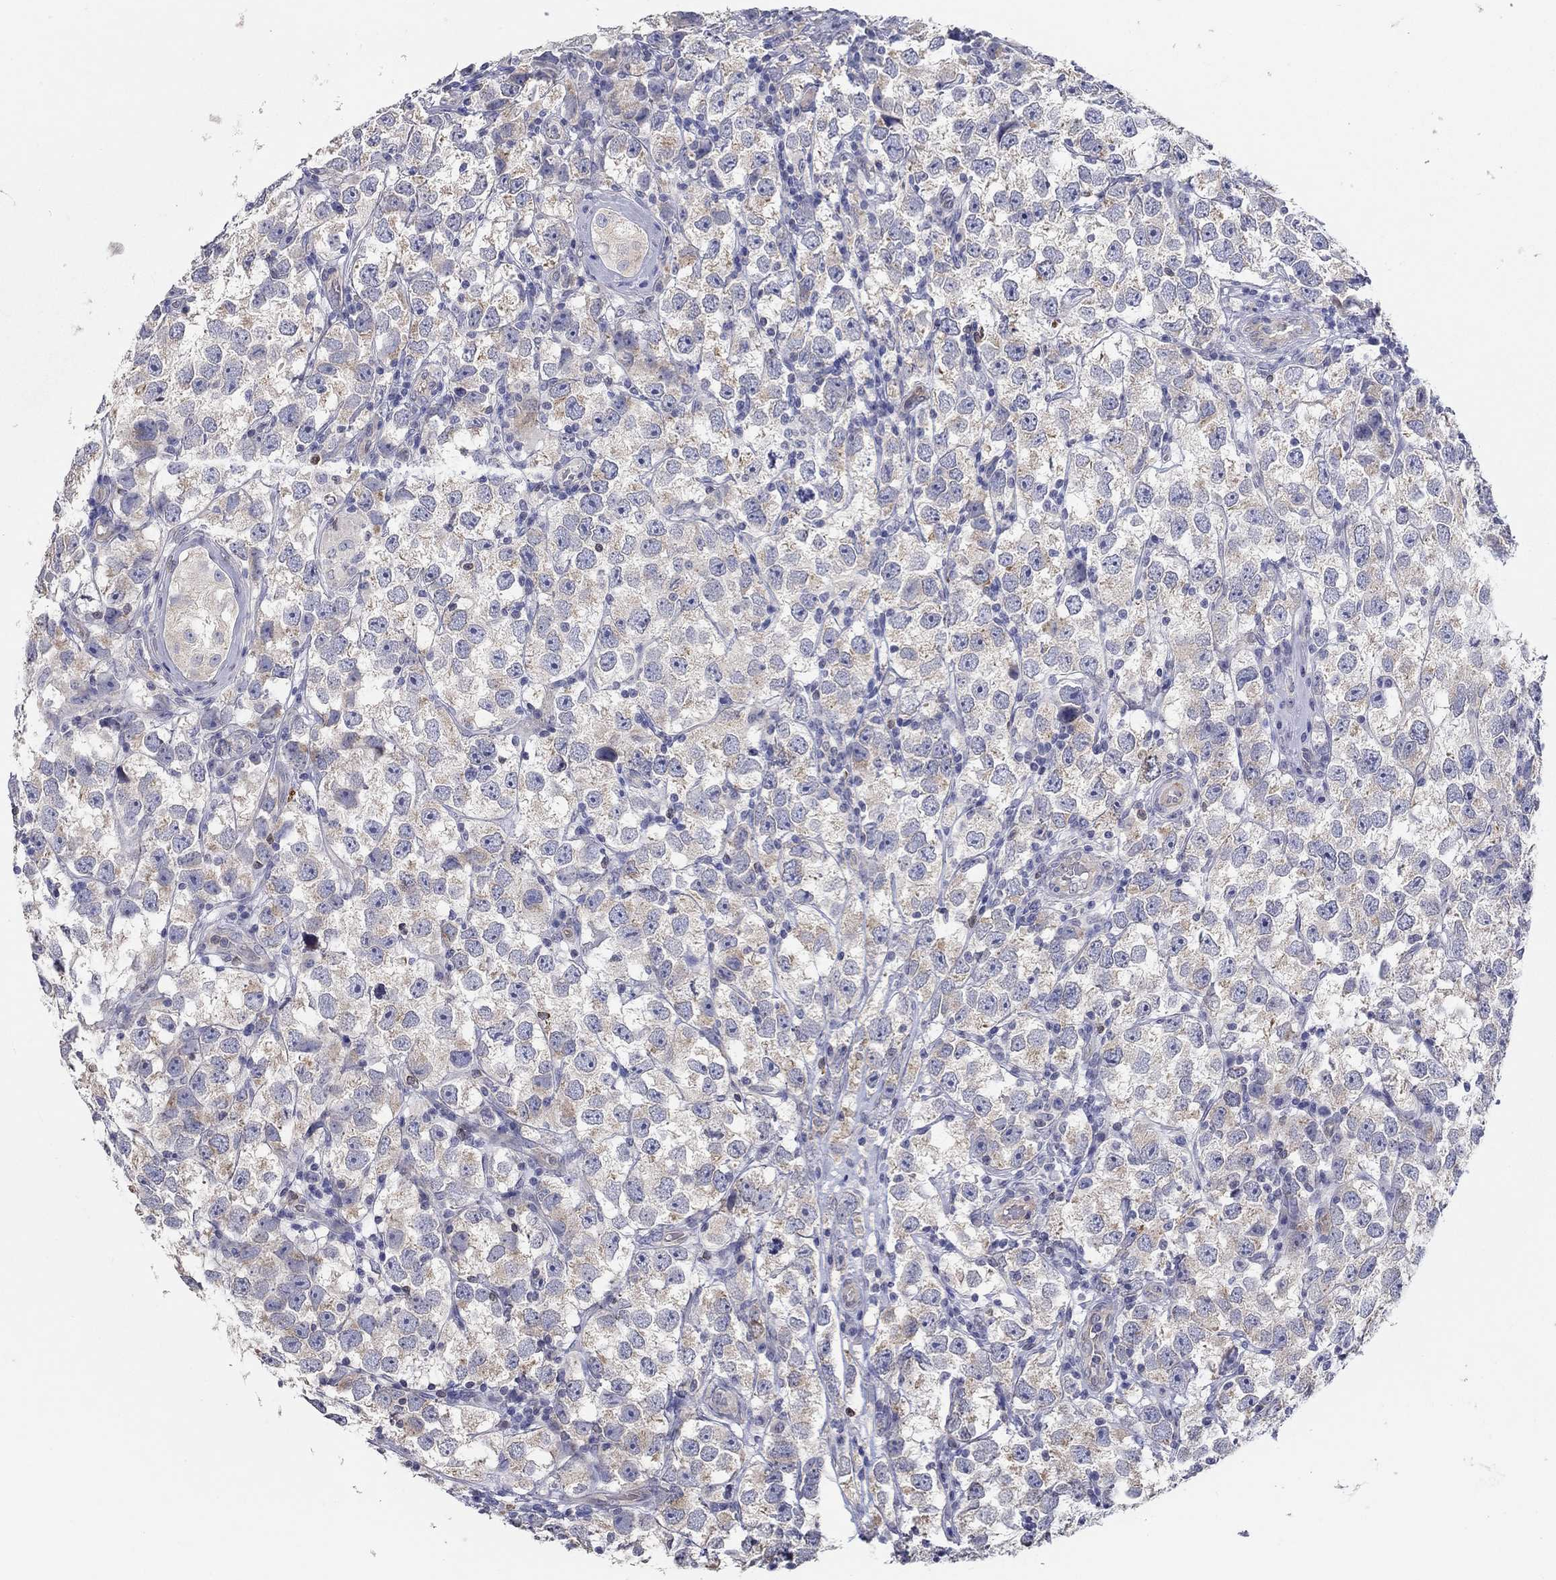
{"staining": {"intensity": "negative", "quantity": "none", "location": "none"}, "tissue": "testis cancer", "cell_type": "Tumor cells", "image_type": "cancer", "snomed": [{"axis": "morphology", "description": "Seminoma, NOS"}, {"axis": "topography", "description": "Testis"}], "caption": "A micrograph of testis cancer stained for a protein displays no brown staining in tumor cells.", "gene": "ERMP1", "patient": {"sex": "male", "age": 26}}